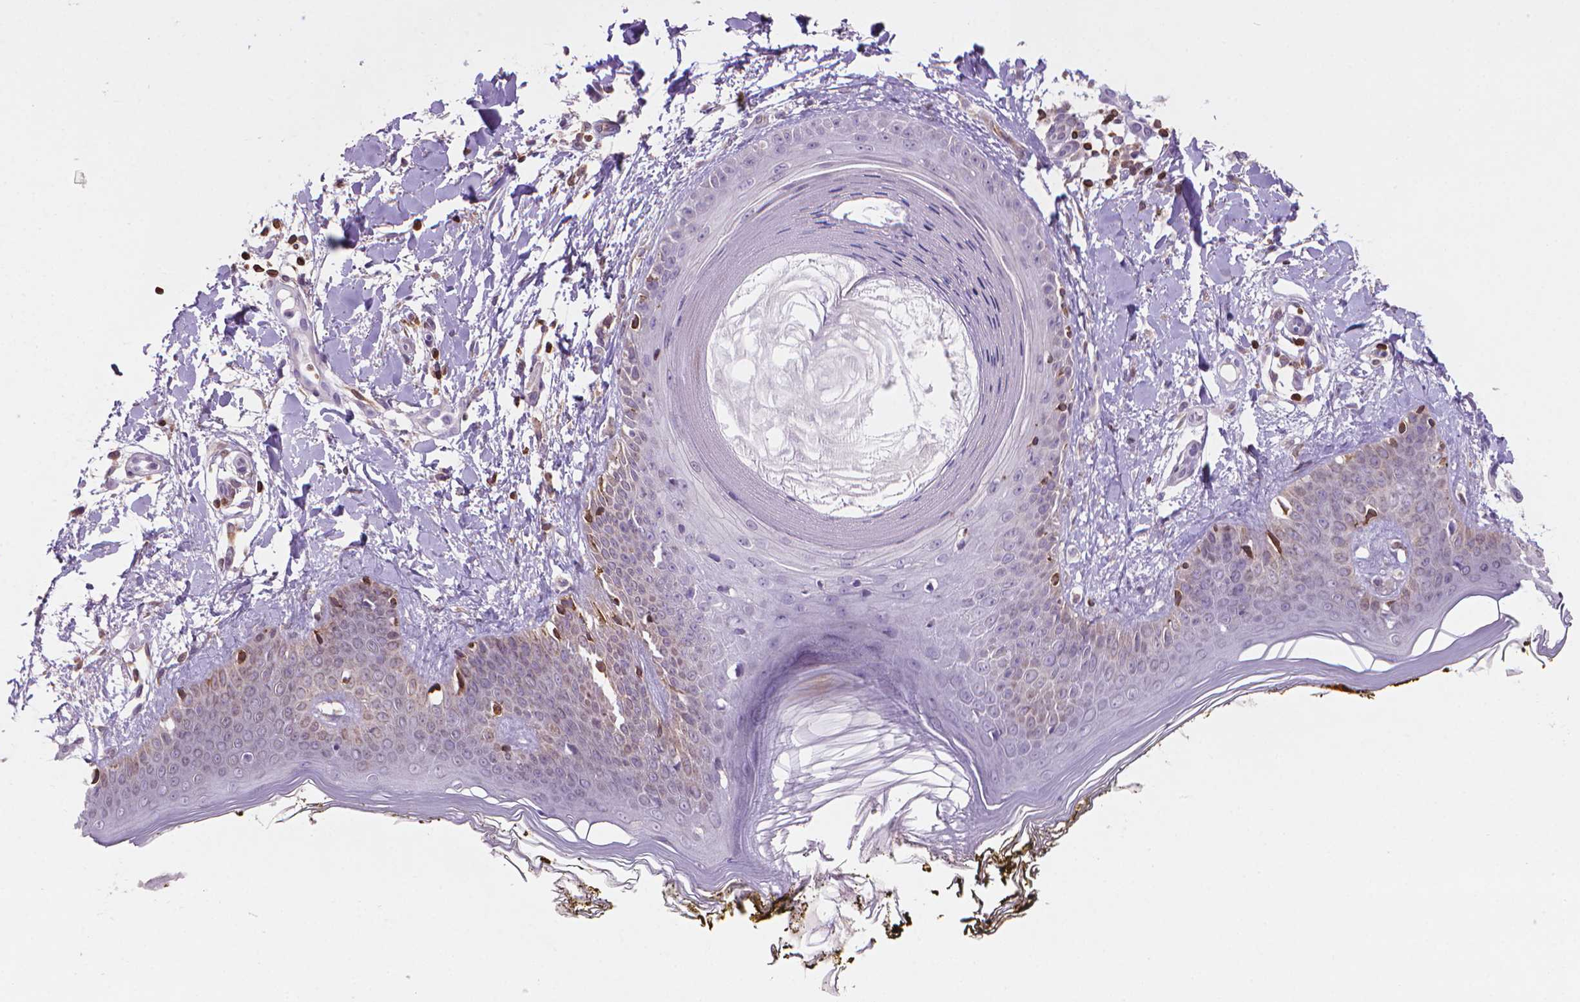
{"staining": {"intensity": "moderate", "quantity": ">75%", "location": "cytoplasmic/membranous"}, "tissue": "skin", "cell_type": "Fibroblasts", "image_type": "normal", "snomed": [{"axis": "morphology", "description": "Normal tissue, NOS"}, {"axis": "topography", "description": "Skin"}], "caption": "Fibroblasts demonstrate moderate cytoplasmic/membranous positivity in approximately >75% of cells in benign skin.", "gene": "BCL2", "patient": {"sex": "female", "age": 34}}